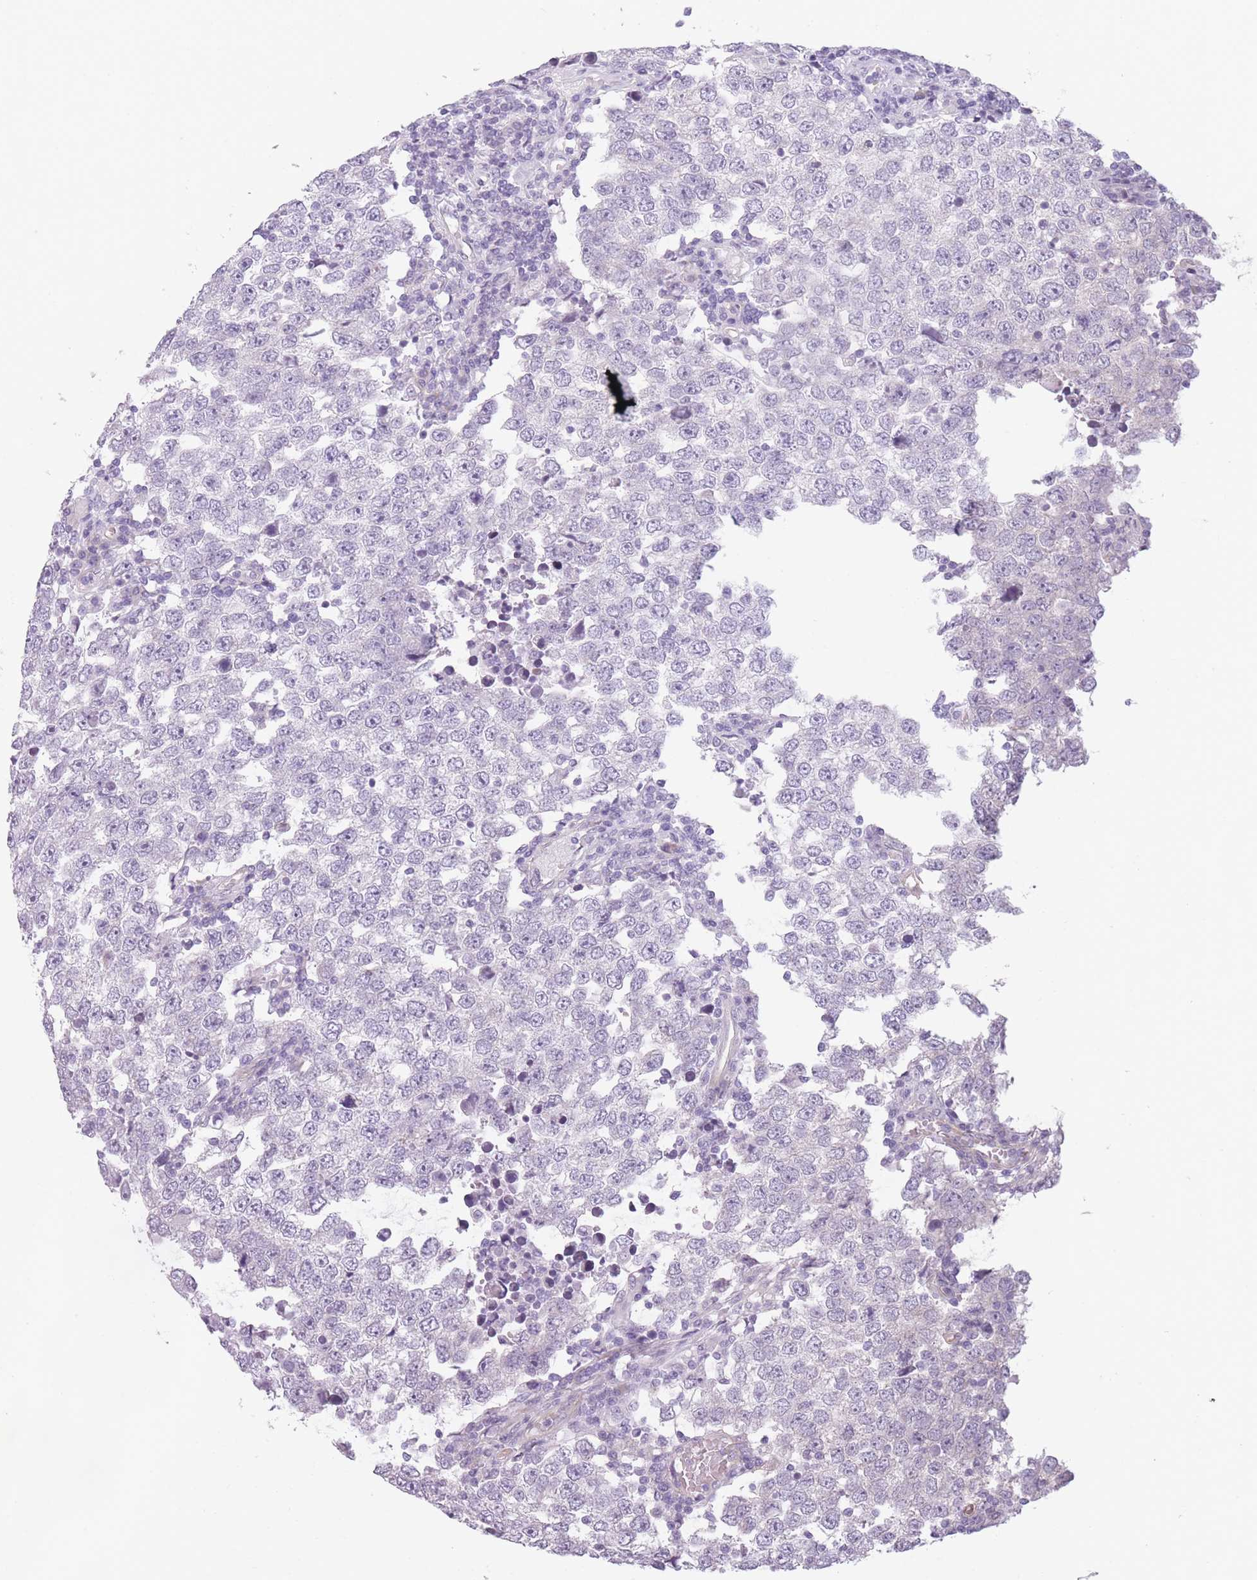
{"staining": {"intensity": "negative", "quantity": "none", "location": "none"}, "tissue": "testis cancer", "cell_type": "Tumor cells", "image_type": "cancer", "snomed": [{"axis": "morphology", "description": "Seminoma, NOS"}, {"axis": "morphology", "description": "Carcinoma, Embryonal, NOS"}, {"axis": "topography", "description": "Testis"}], "caption": "Embryonal carcinoma (testis) stained for a protein using immunohistochemistry (IHC) shows no positivity tumor cells.", "gene": "OR6B3", "patient": {"sex": "male", "age": 28}}